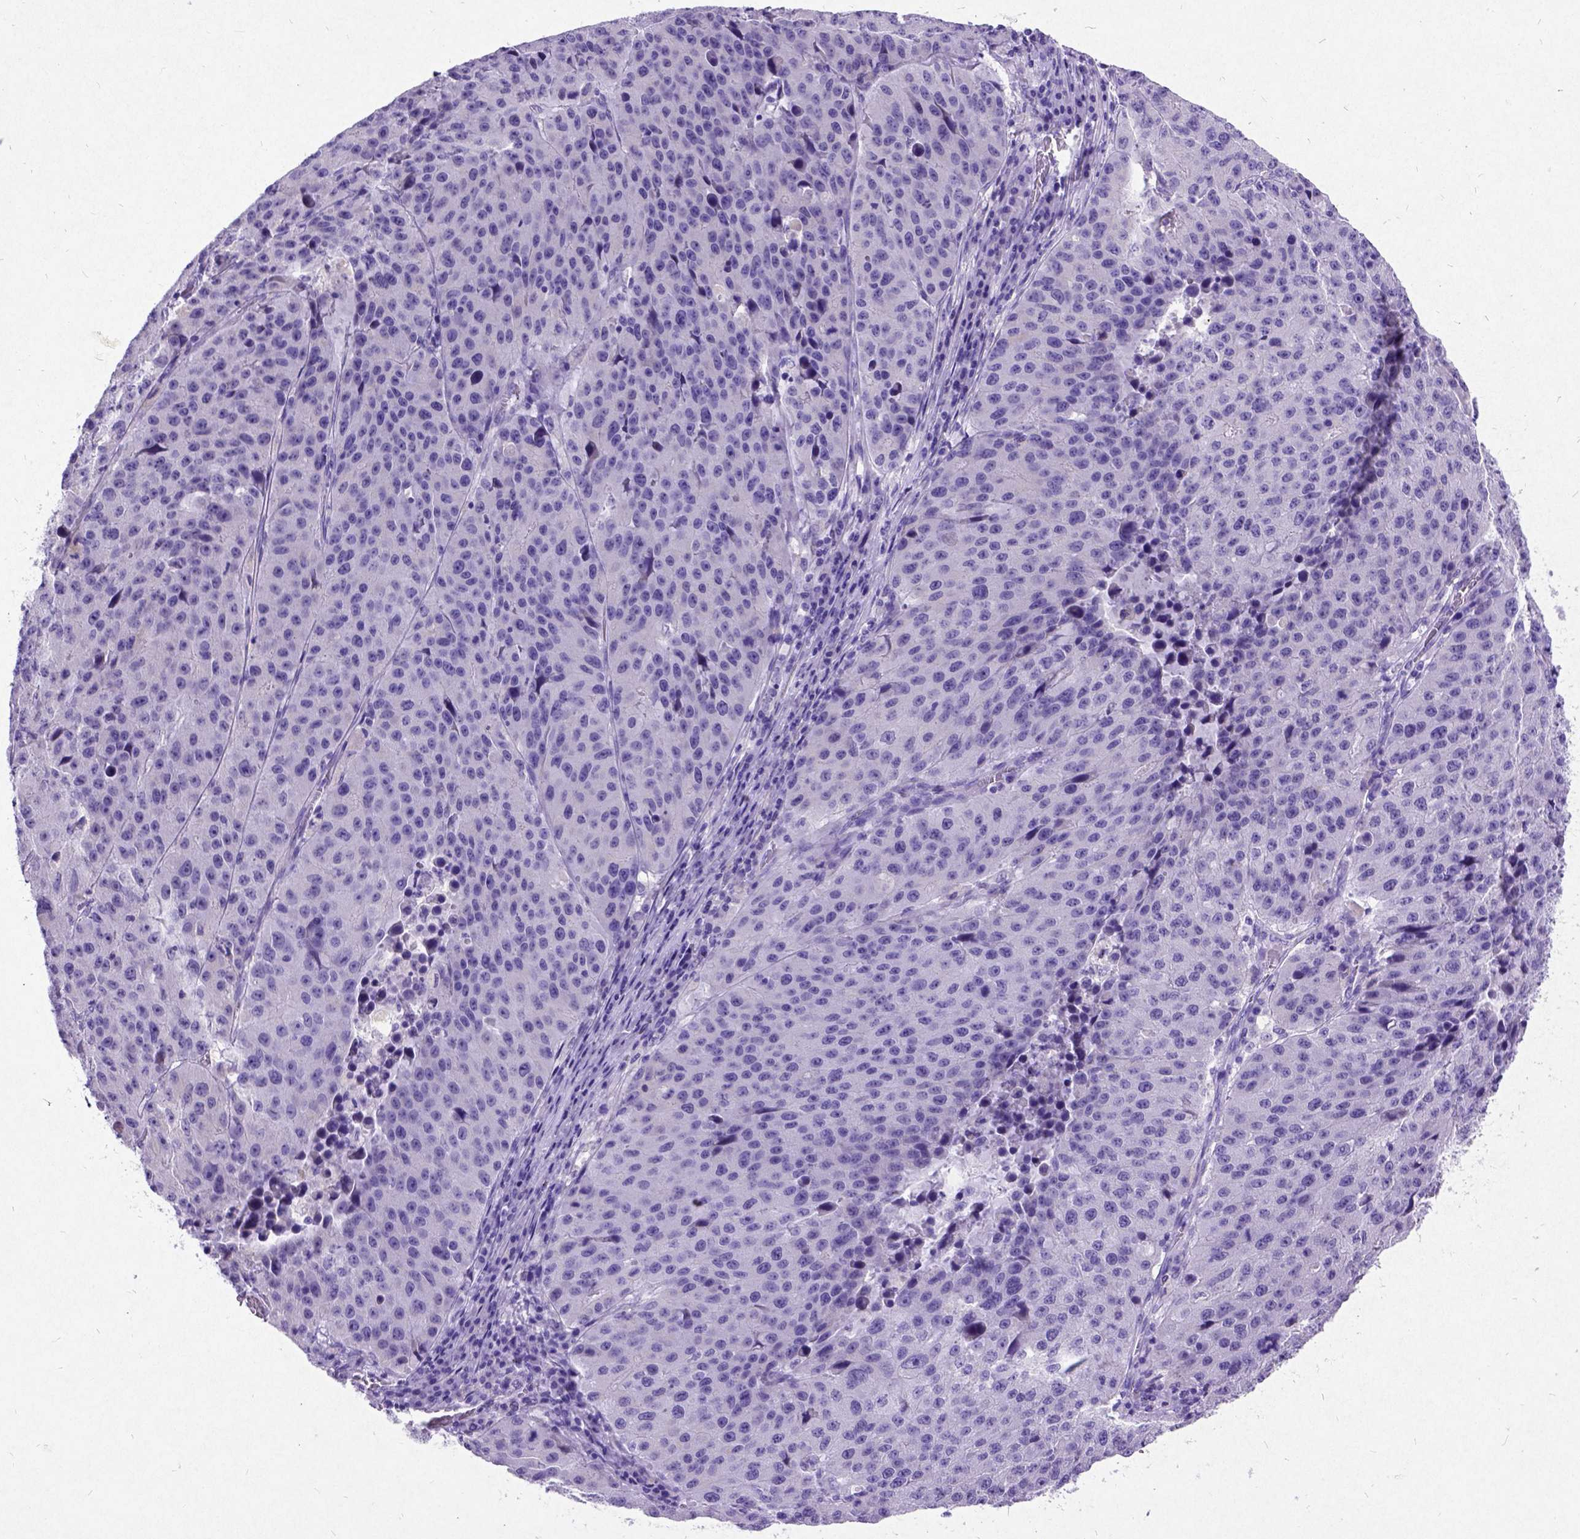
{"staining": {"intensity": "negative", "quantity": "none", "location": "none"}, "tissue": "stomach cancer", "cell_type": "Tumor cells", "image_type": "cancer", "snomed": [{"axis": "morphology", "description": "Adenocarcinoma, NOS"}, {"axis": "topography", "description": "Stomach"}], "caption": "Immunohistochemistry micrograph of human adenocarcinoma (stomach) stained for a protein (brown), which demonstrates no positivity in tumor cells.", "gene": "NEUROD4", "patient": {"sex": "male", "age": 71}}